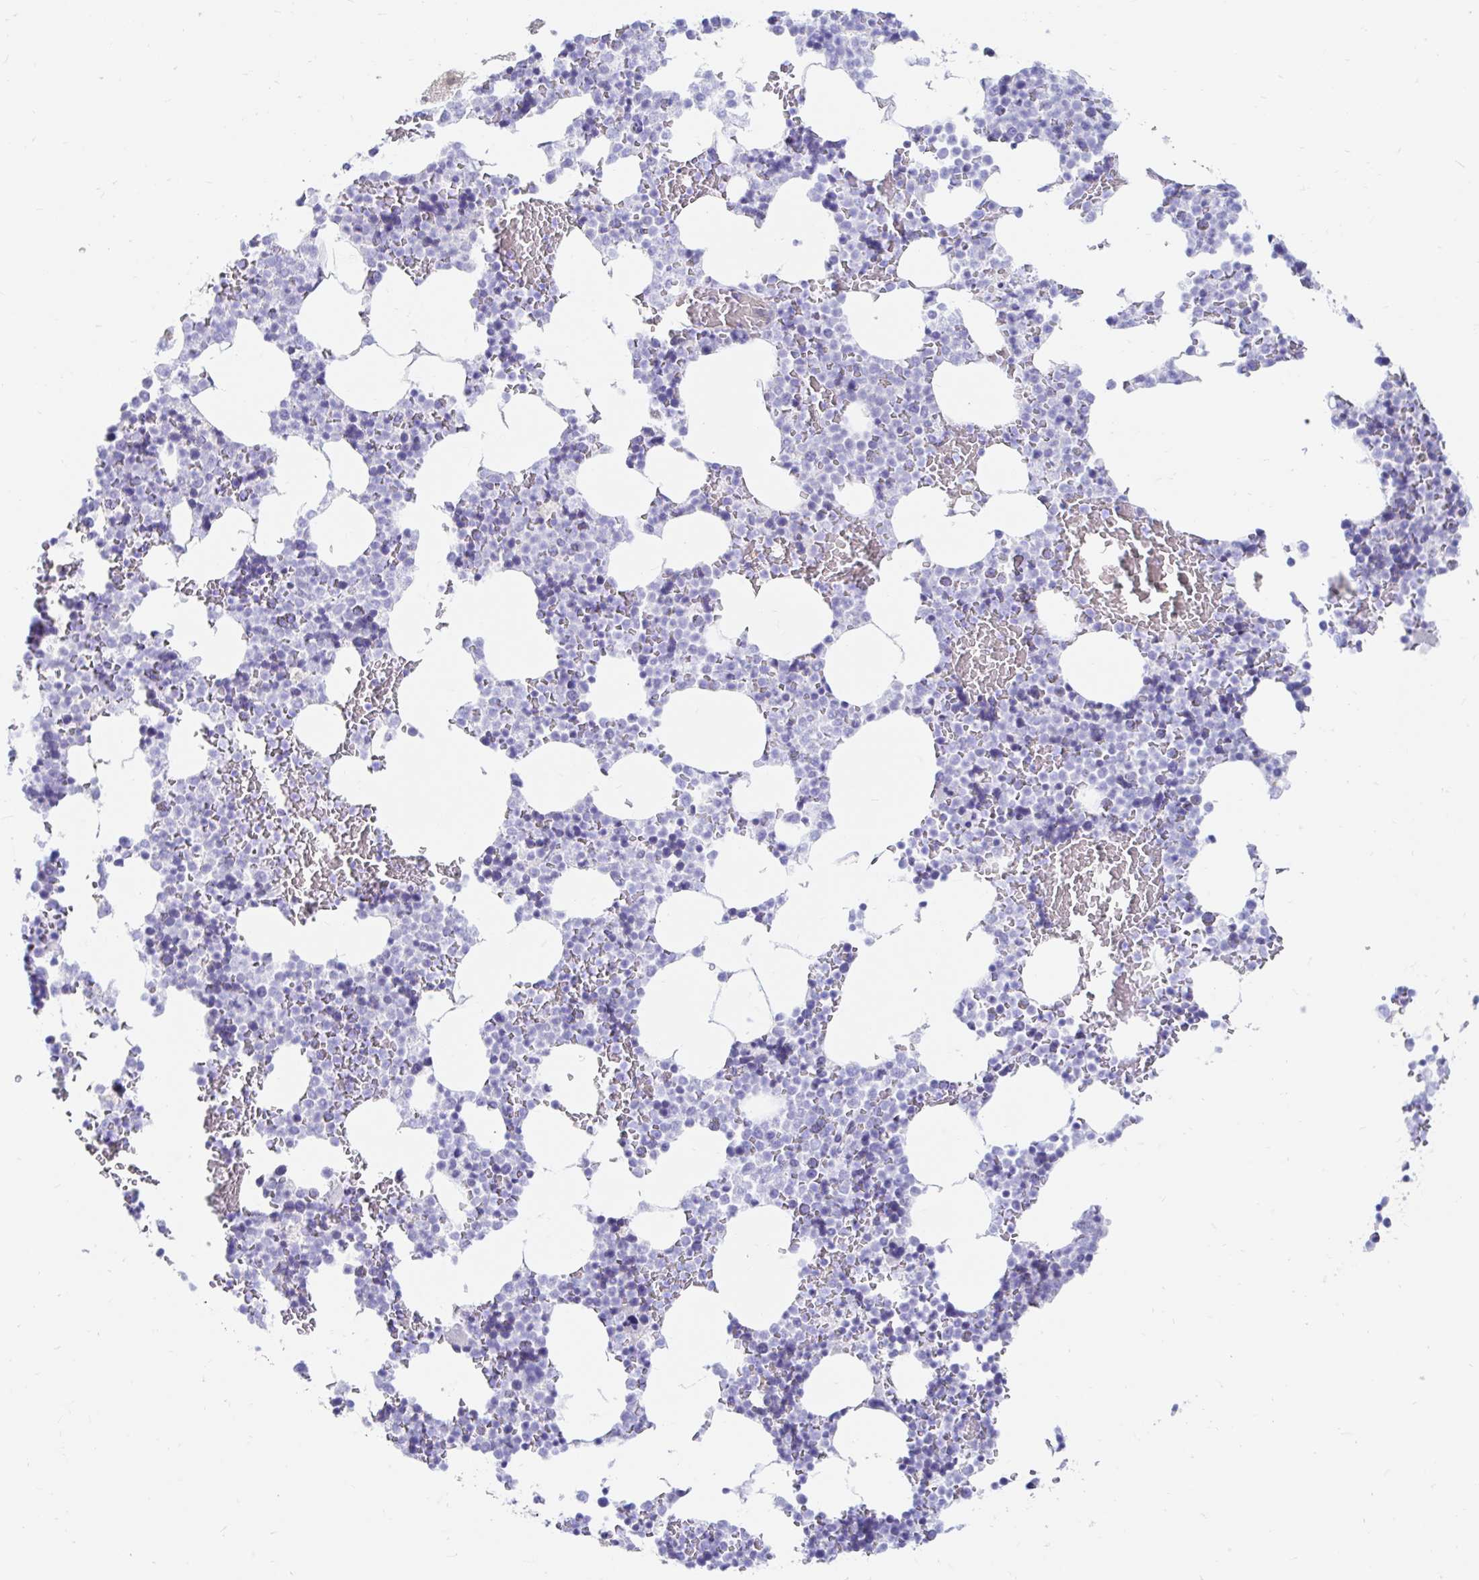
{"staining": {"intensity": "negative", "quantity": "none", "location": "none"}, "tissue": "bone marrow", "cell_type": "Hematopoietic cells", "image_type": "normal", "snomed": [{"axis": "morphology", "description": "Normal tissue, NOS"}, {"axis": "topography", "description": "Bone marrow"}], "caption": "Hematopoietic cells are negative for protein expression in normal human bone marrow.", "gene": "PPP1R1B", "patient": {"sex": "female", "age": 42}}